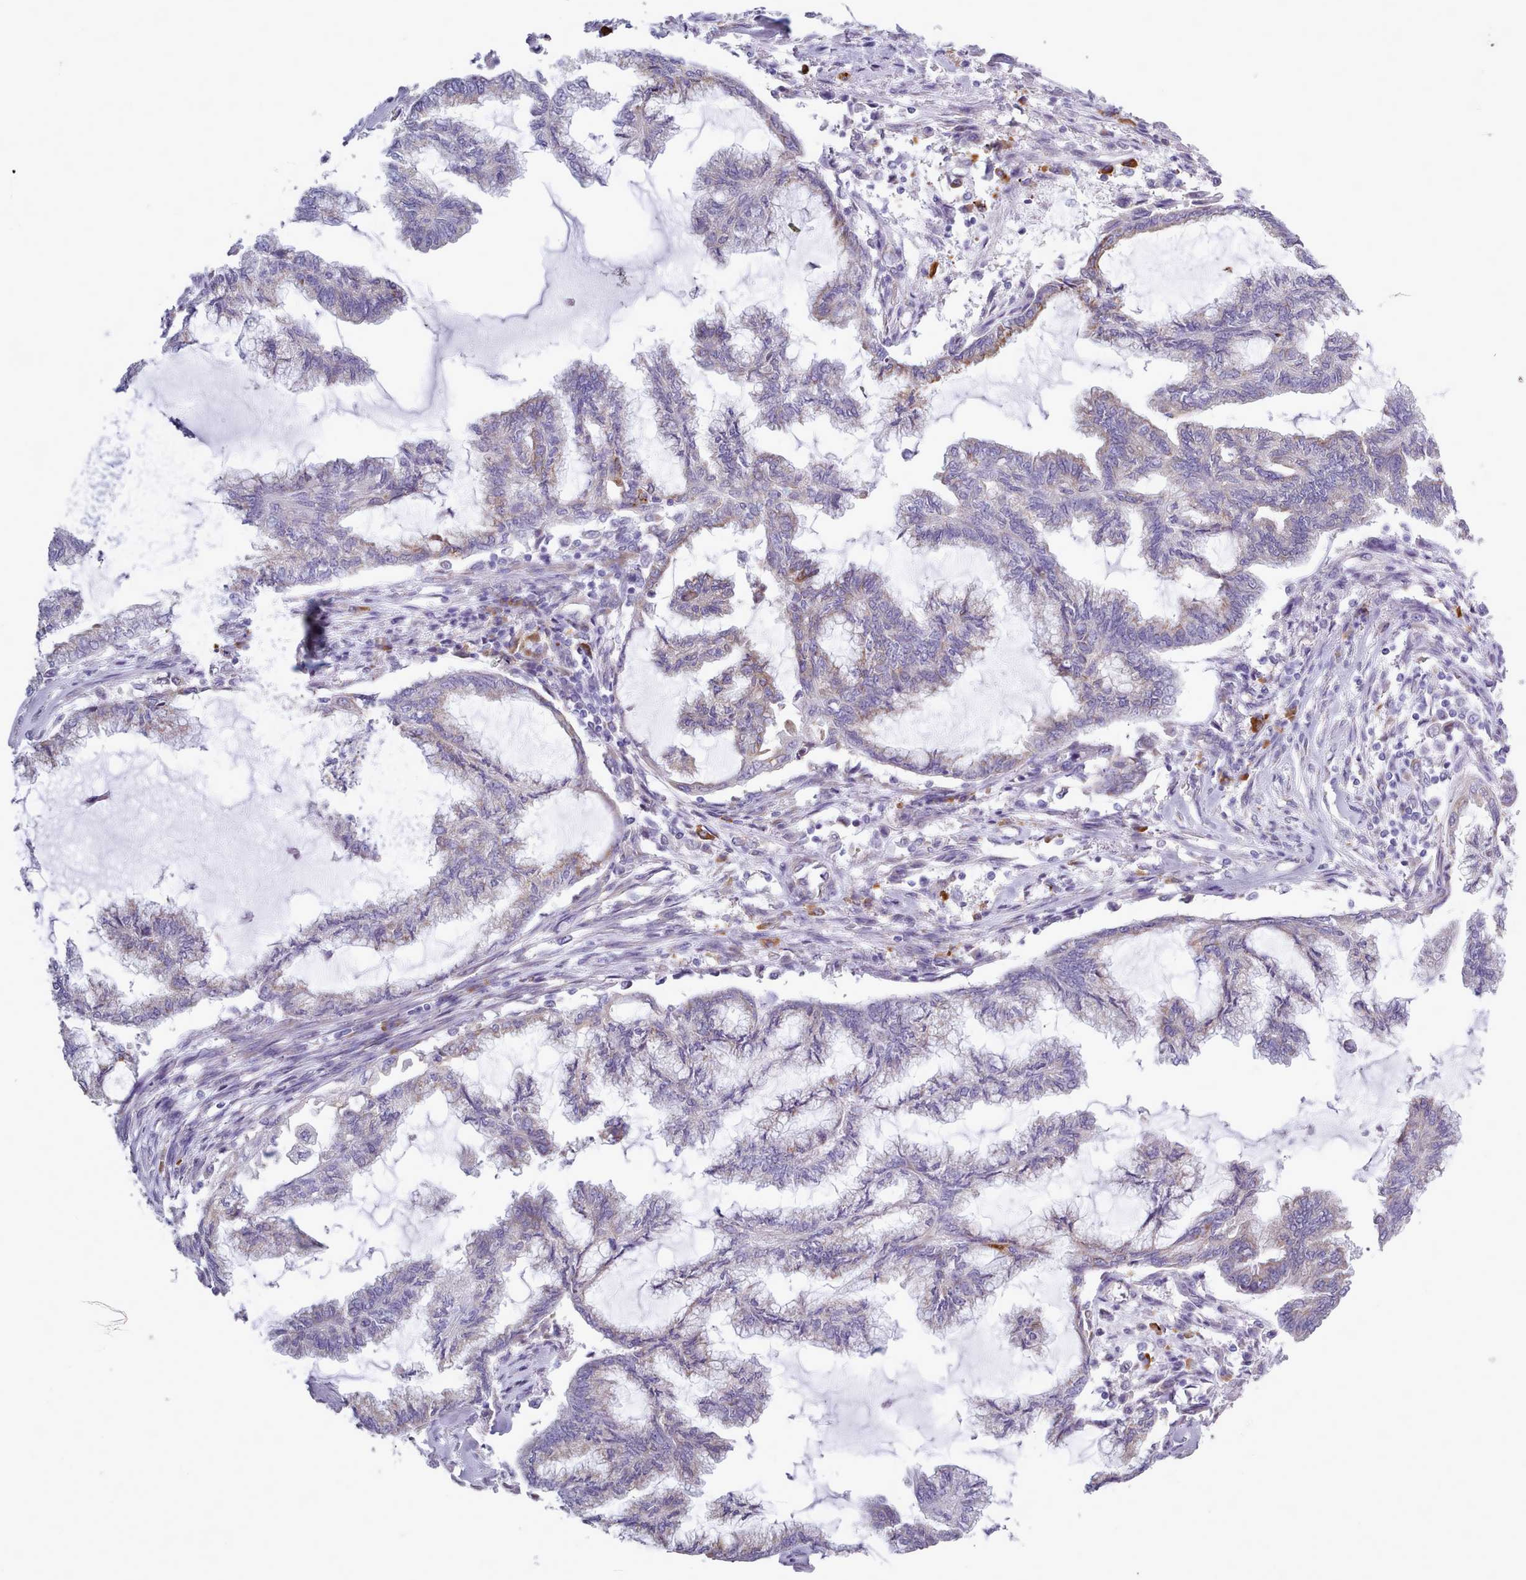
{"staining": {"intensity": "negative", "quantity": "none", "location": "none"}, "tissue": "endometrial cancer", "cell_type": "Tumor cells", "image_type": "cancer", "snomed": [{"axis": "morphology", "description": "Adenocarcinoma, NOS"}, {"axis": "topography", "description": "Endometrium"}], "caption": "An image of human endometrial cancer (adenocarcinoma) is negative for staining in tumor cells.", "gene": "XKR8", "patient": {"sex": "female", "age": 86}}